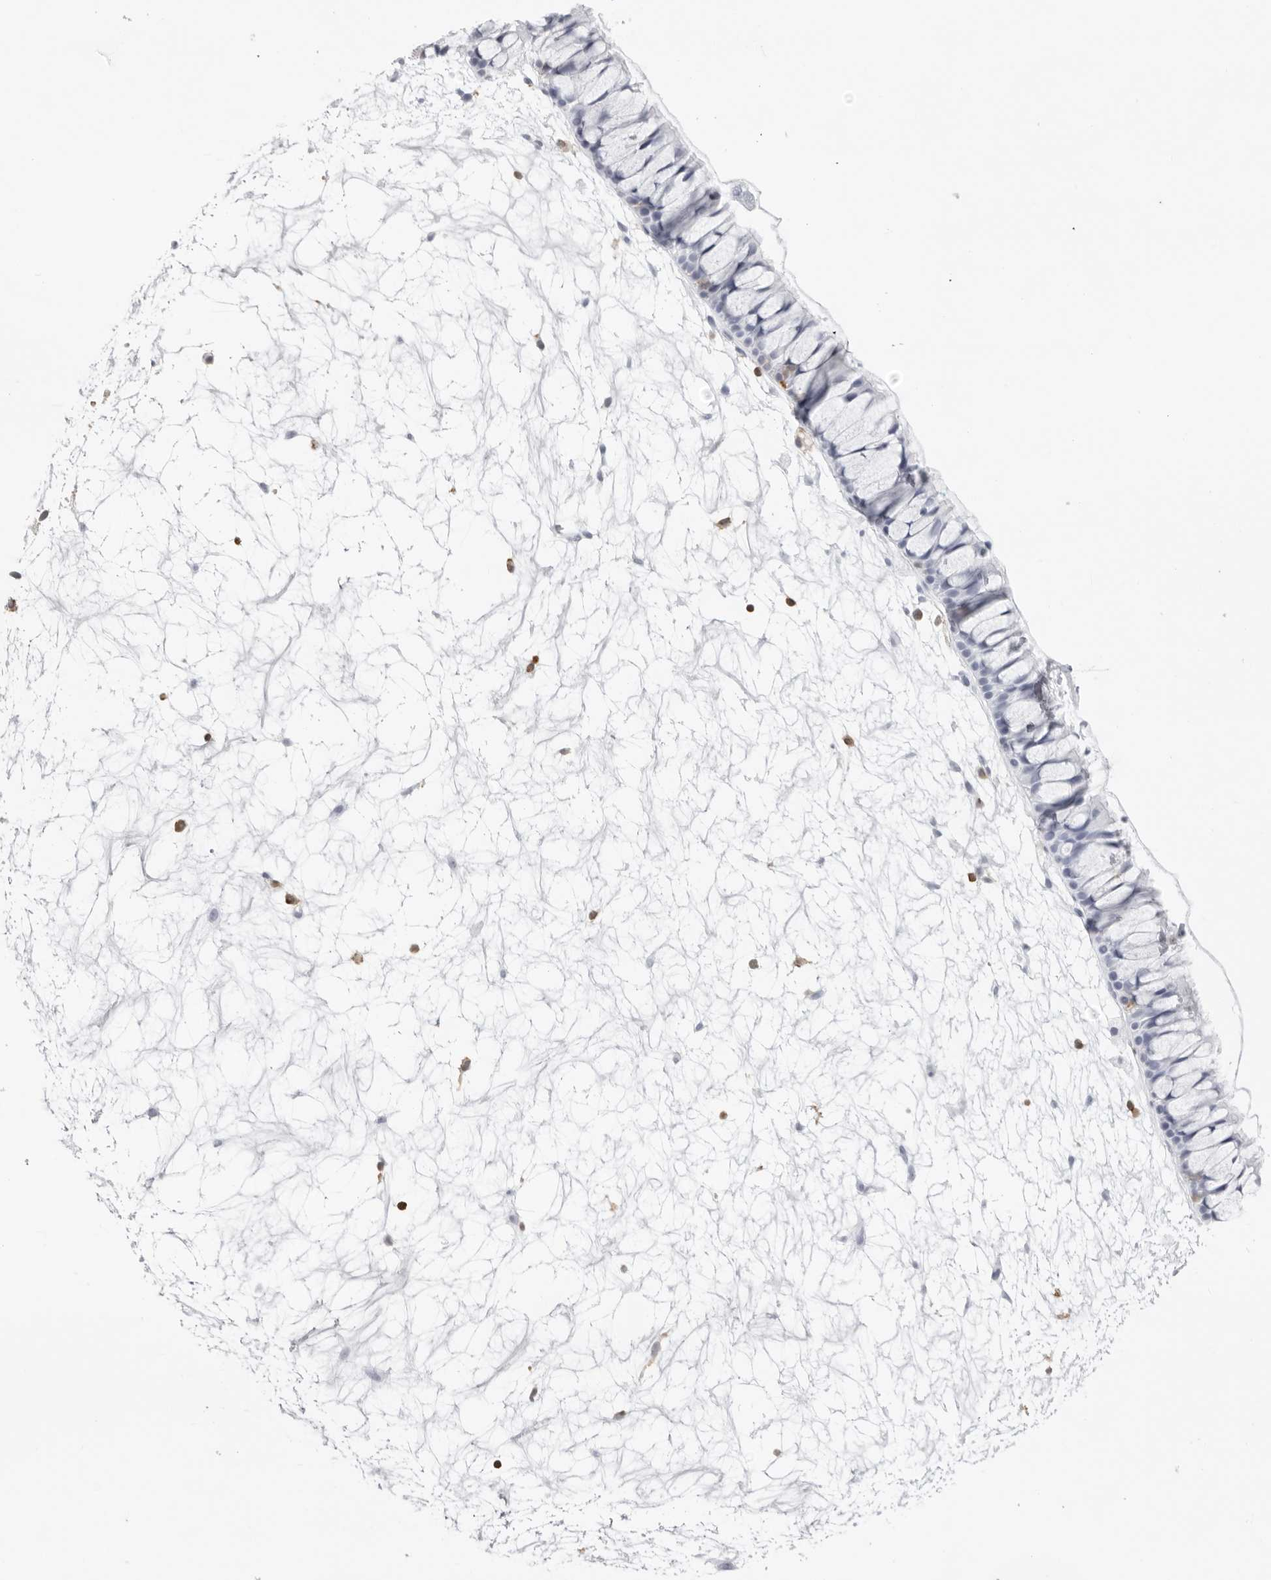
{"staining": {"intensity": "negative", "quantity": "none", "location": "none"}, "tissue": "nasopharynx", "cell_type": "Respiratory epithelial cells", "image_type": "normal", "snomed": [{"axis": "morphology", "description": "Normal tissue, NOS"}, {"axis": "topography", "description": "Nasopharynx"}], "caption": "Nasopharynx was stained to show a protein in brown. There is no significant positivity in respiratory epithelial cells. The staining was performed using DAB to visualize the protein expression in brown, while the nuclei were stained in blue with hematoxylin (Magnification: 20x).", "gene": "FMNL1", "patient": {"sex": "male", "age": 64}}